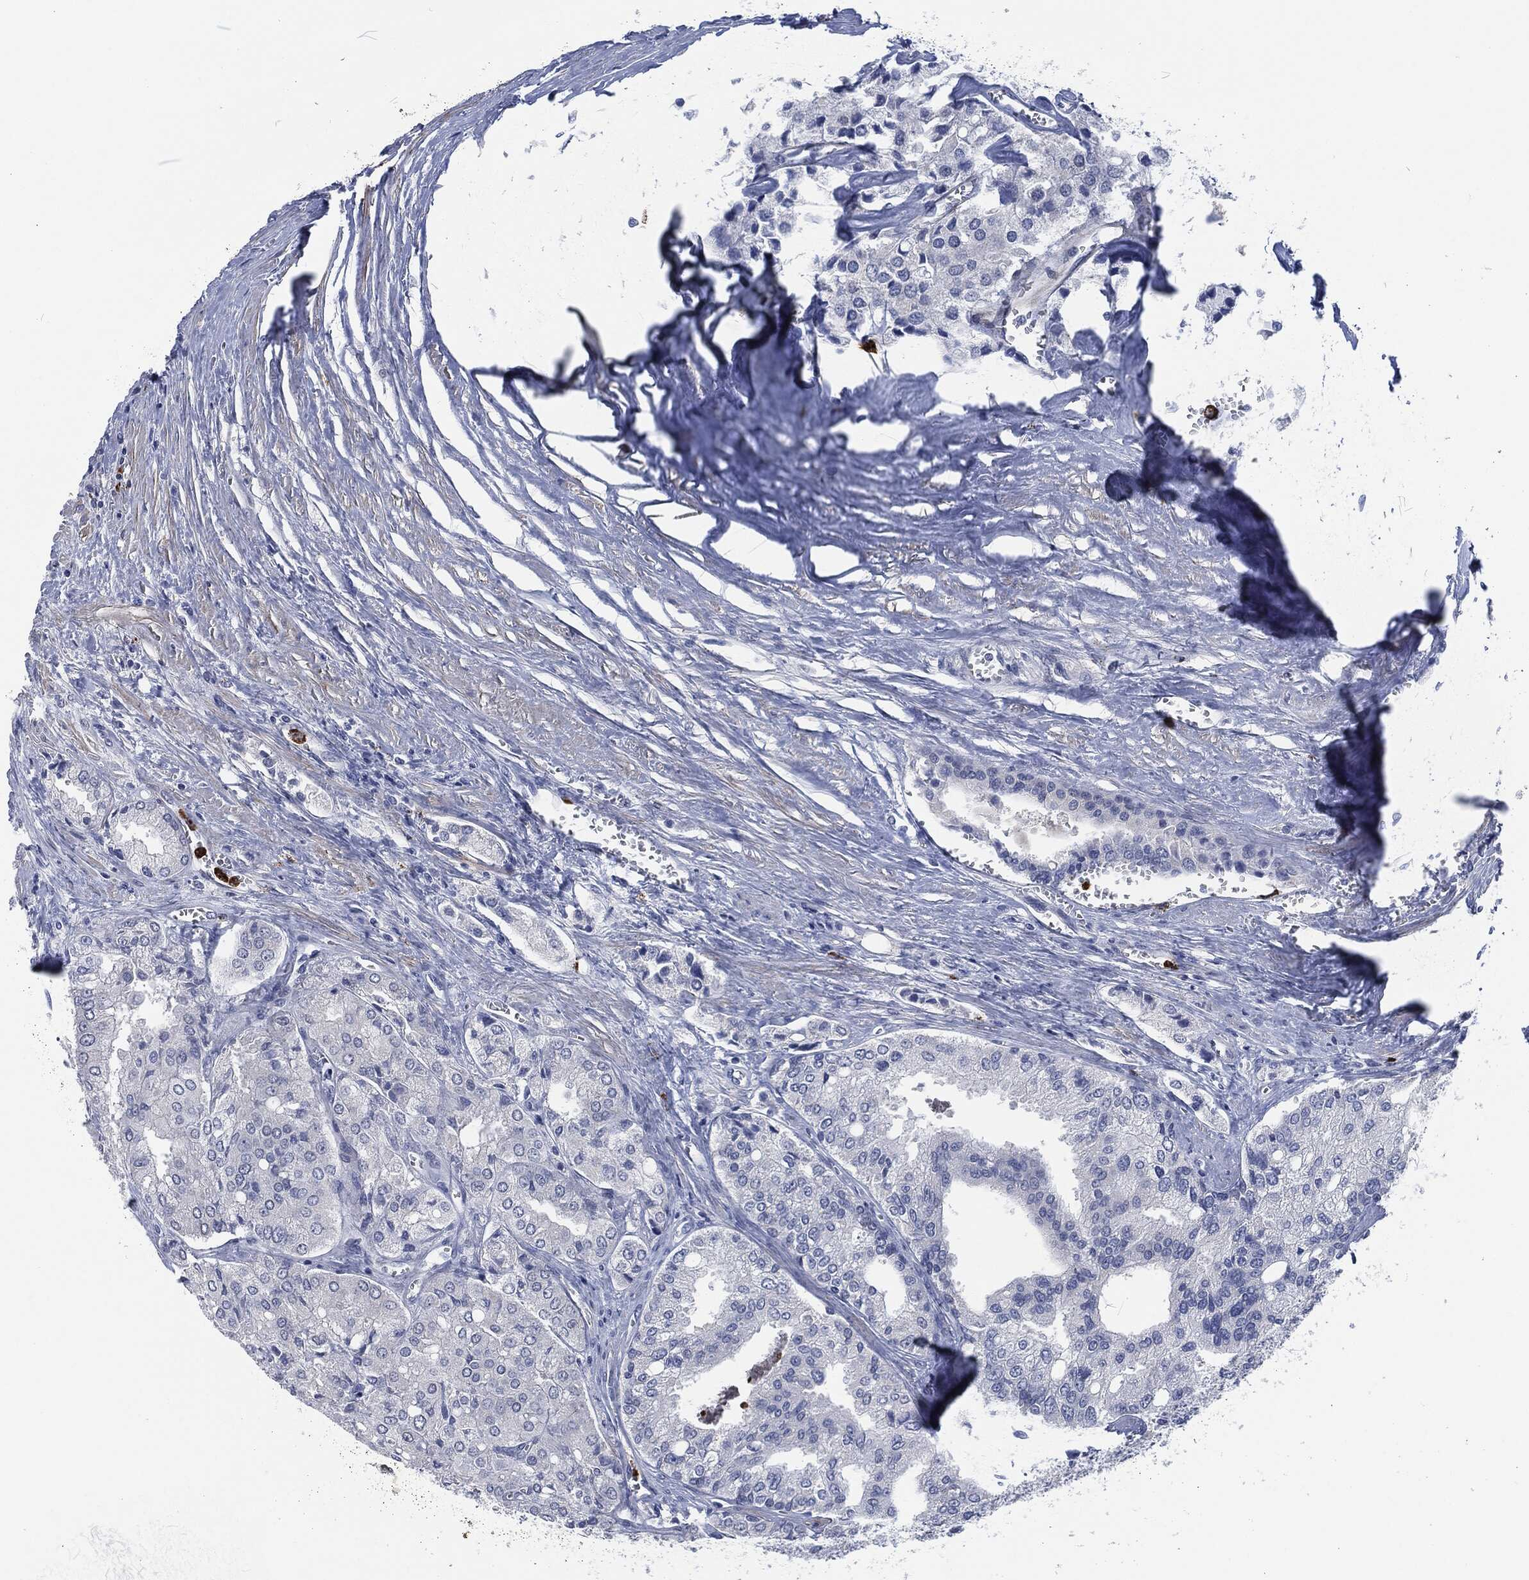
{"staining": {"intensity": "negative", "quantity": "none", "location": "none"}, "tissue": "prostate cancer", "cell_type": "Tumor cells", "image_type": "cancer", "snomed": [{"axis": "morphology", "description": "Adenocarcinoma, NOS"}, {"axis": "topography", "description": "Prostate and seminal vesicle, NOS"}, {"axis": "topography", "description": "Prostate"}], "caption": "This is an immunohistochemistry (IHC) histopathology image of human prostate cancer. There is no staining in tumor cells.", "gene": "MPO", "patient": {"sex": "male", "age": 67}}